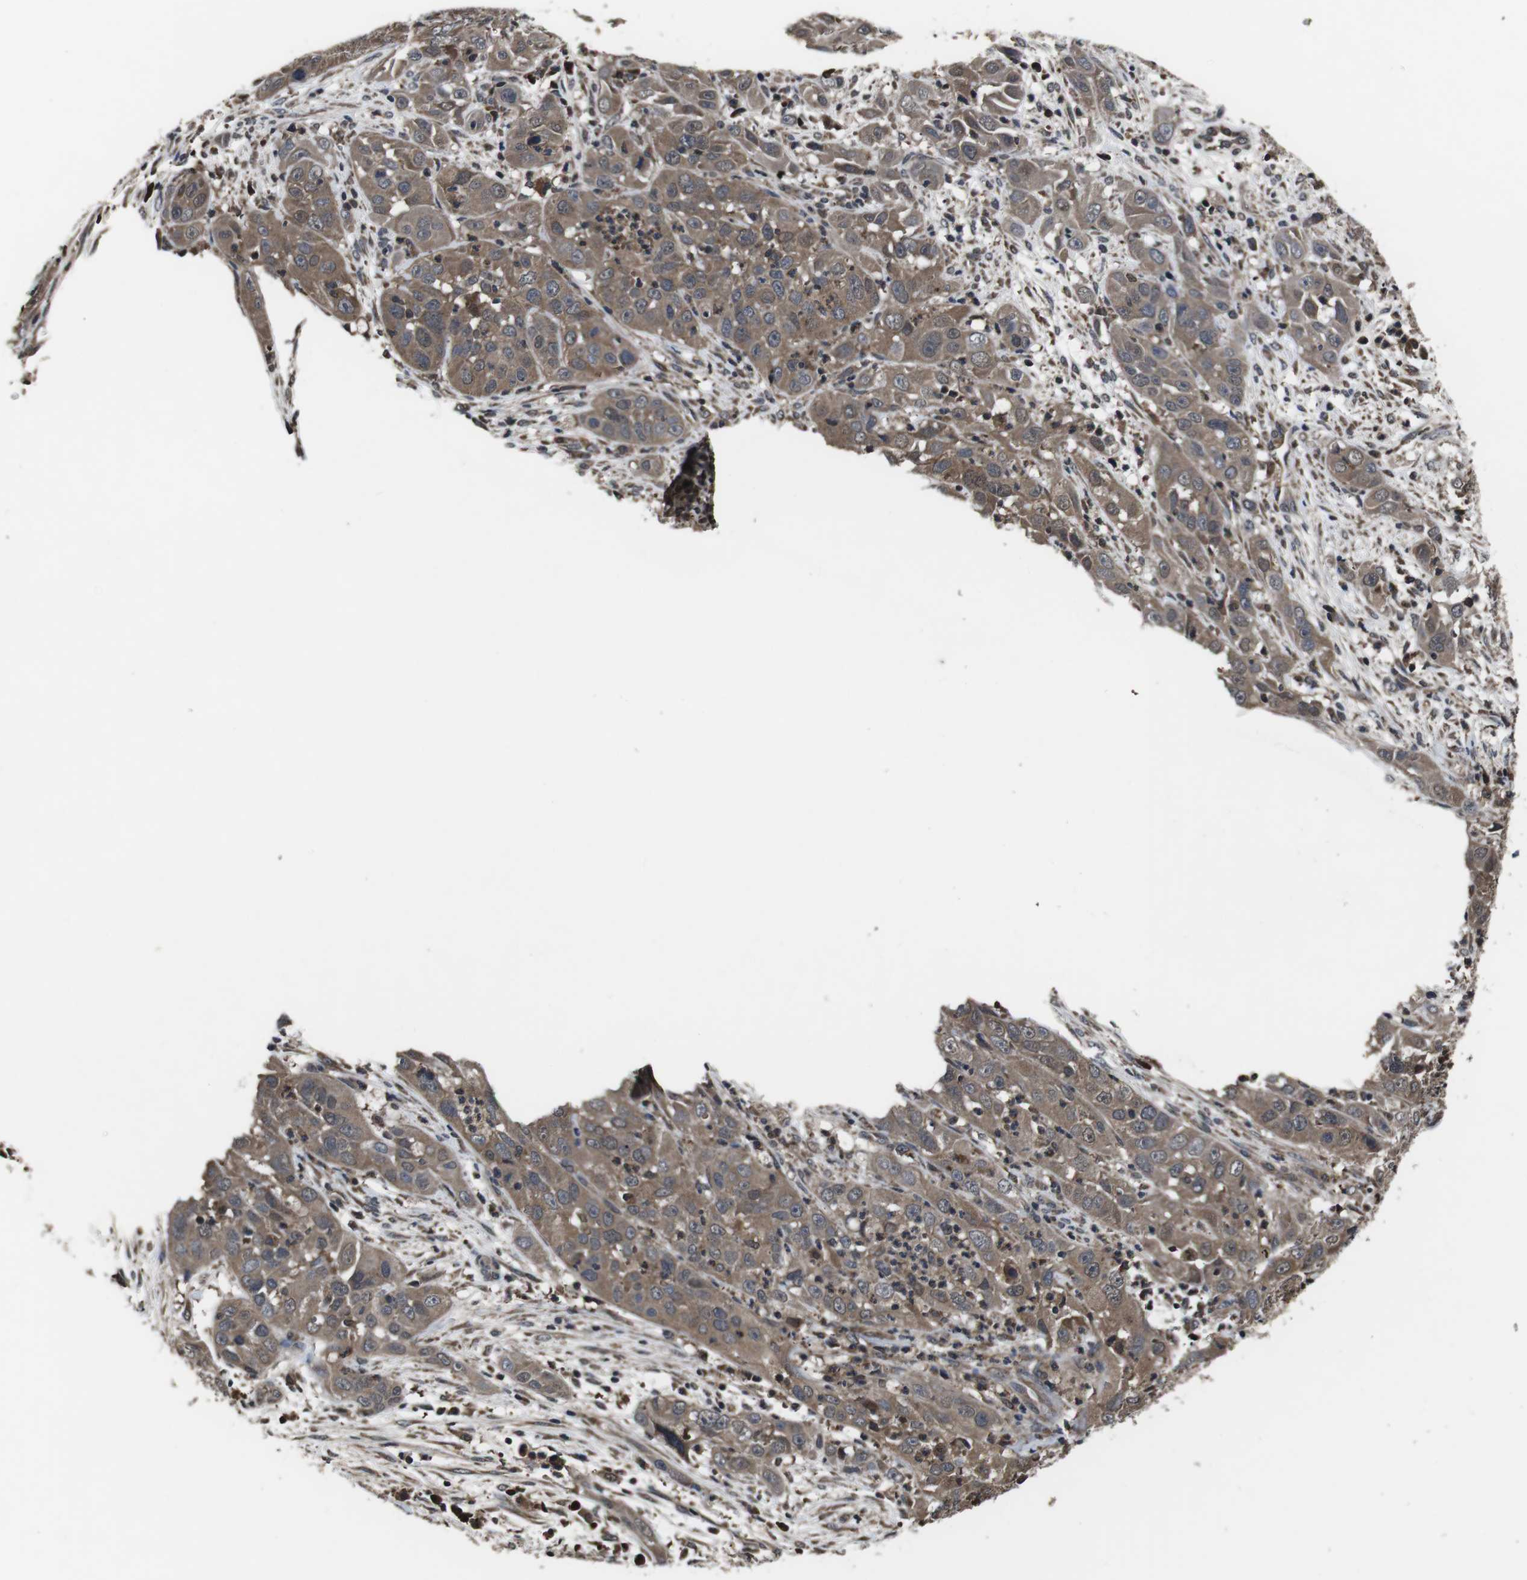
{"staining": {"intensity": "moderate", "quantity": ">75%", "location": "cytoplasmic/membranous"}, "tissue": "cervical cancer", "cell_type": "Tumor cells", "image_type": "cancer", "snomed": [{"axis": "morphology", "description": "Squamous cell carcinoma, NOS"}, {"axis": "topography", "description": "Cervix"}], "caption": "Brown immunohistochemical staining in human cervical cancer (squamous cell carcinoma) shows moderate cytoplasmic/membranous positivity in about >75% of tumor cells. Nuclei are stained in blue.", "gene": "CXCL11", "patient": {"sex": "female", "age": 32}}